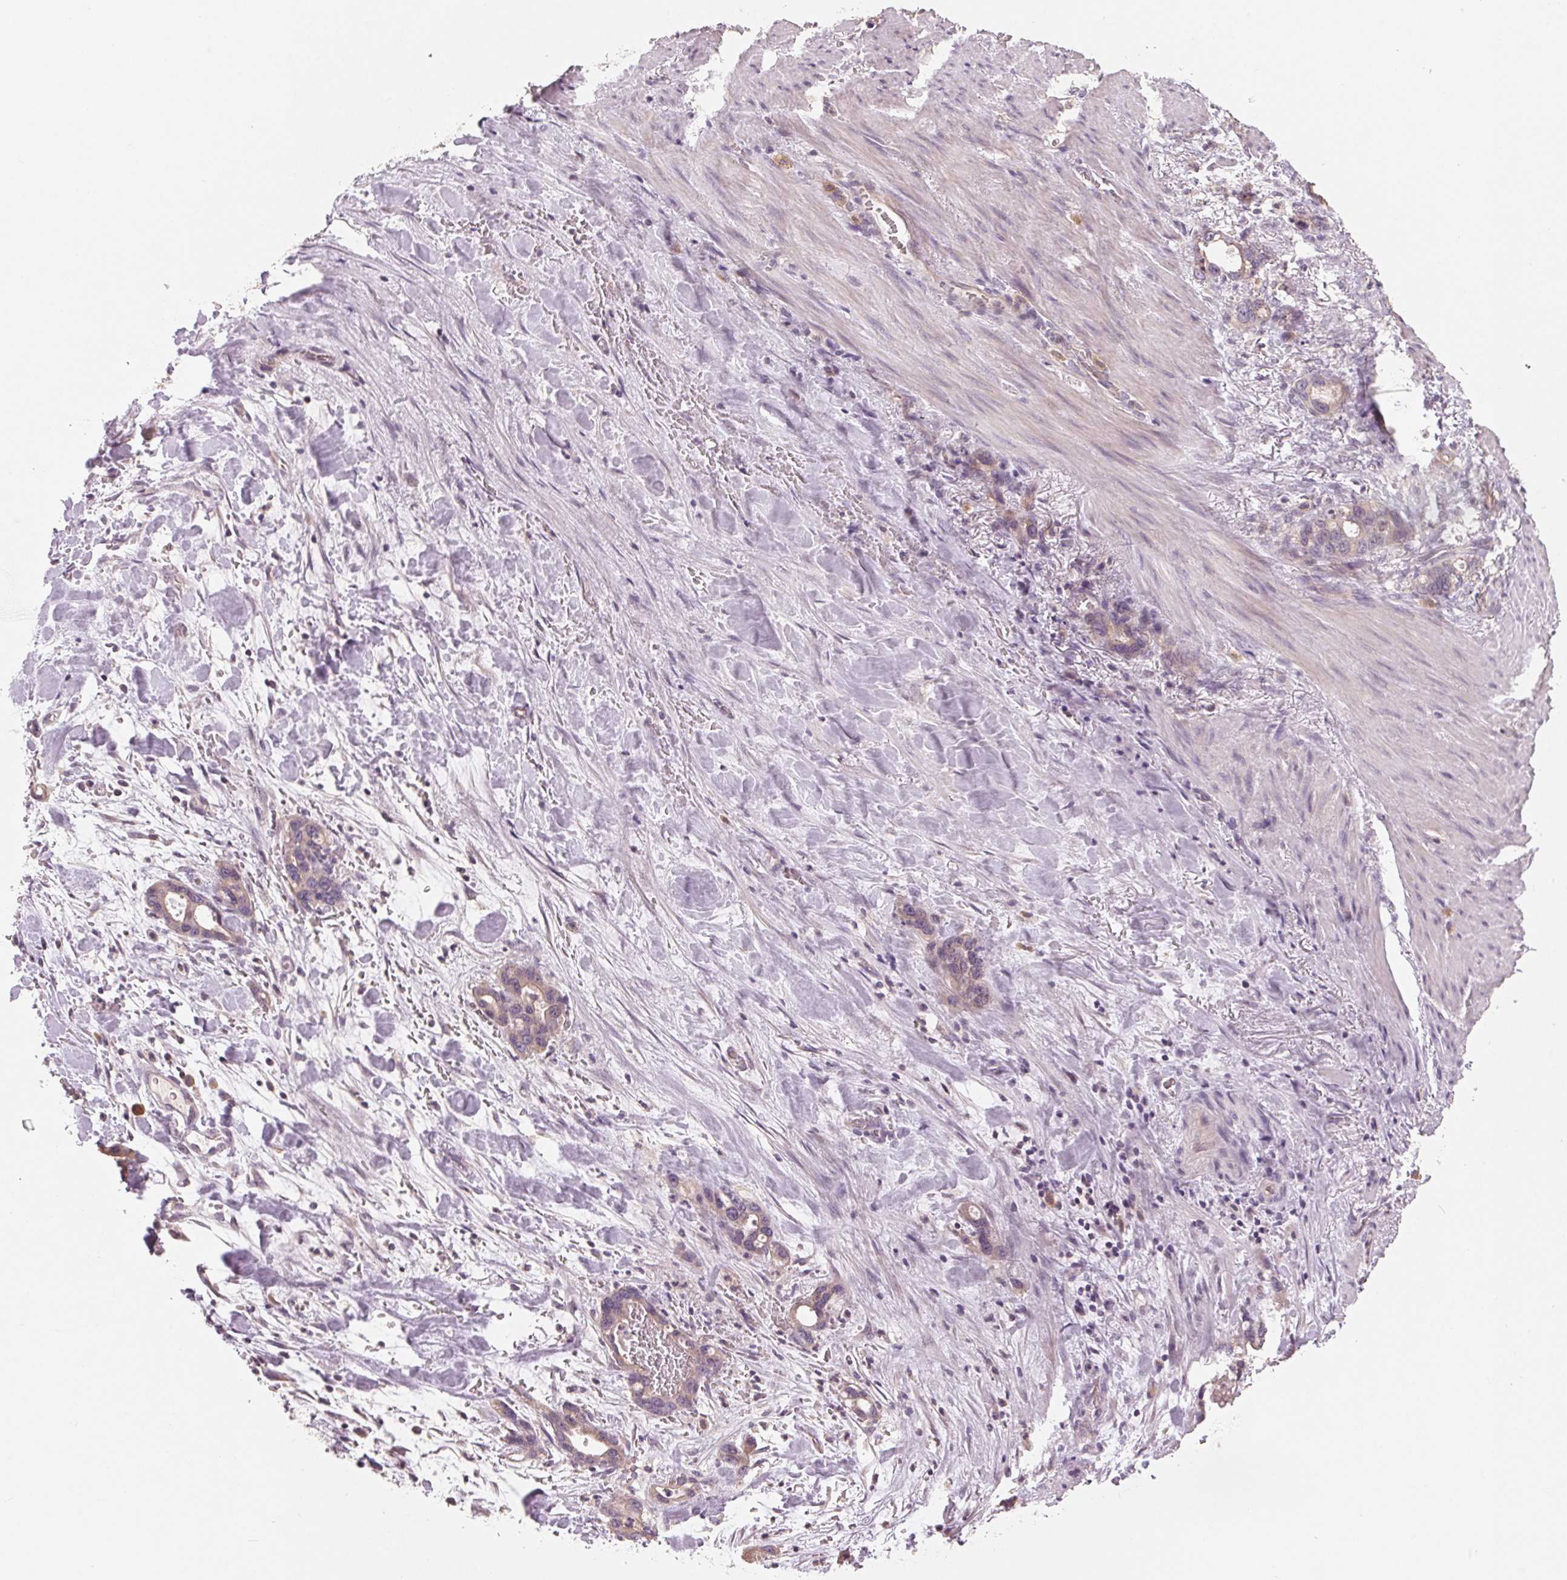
{"staining": {"intensity": "weak", "quantity": "25%-75%", "location": "cytoplasmic/membranous"}, "tissue": "stomach cancer", "cell_type": "Tumor cells", "image_type": "cancer", "snomed": [{"axis": "morphology", "description": "Normal tissue, NOS"}, {"axis": "morphology", "description": "Adenocarcinoma, NOS"}, {"axis": "topography", "description": "Esophagus"}, {"axis": "topography", "description": "Stomach, upper"}], "caption": "This image displays IHC staining of human adenocarcinoma (stomach), with low weak cytoplasmic/membranous positivity in approximately 25%-75% of tumor cells.", "gene": "AQP8", "patient": {"sex": "male", "age": 74}}